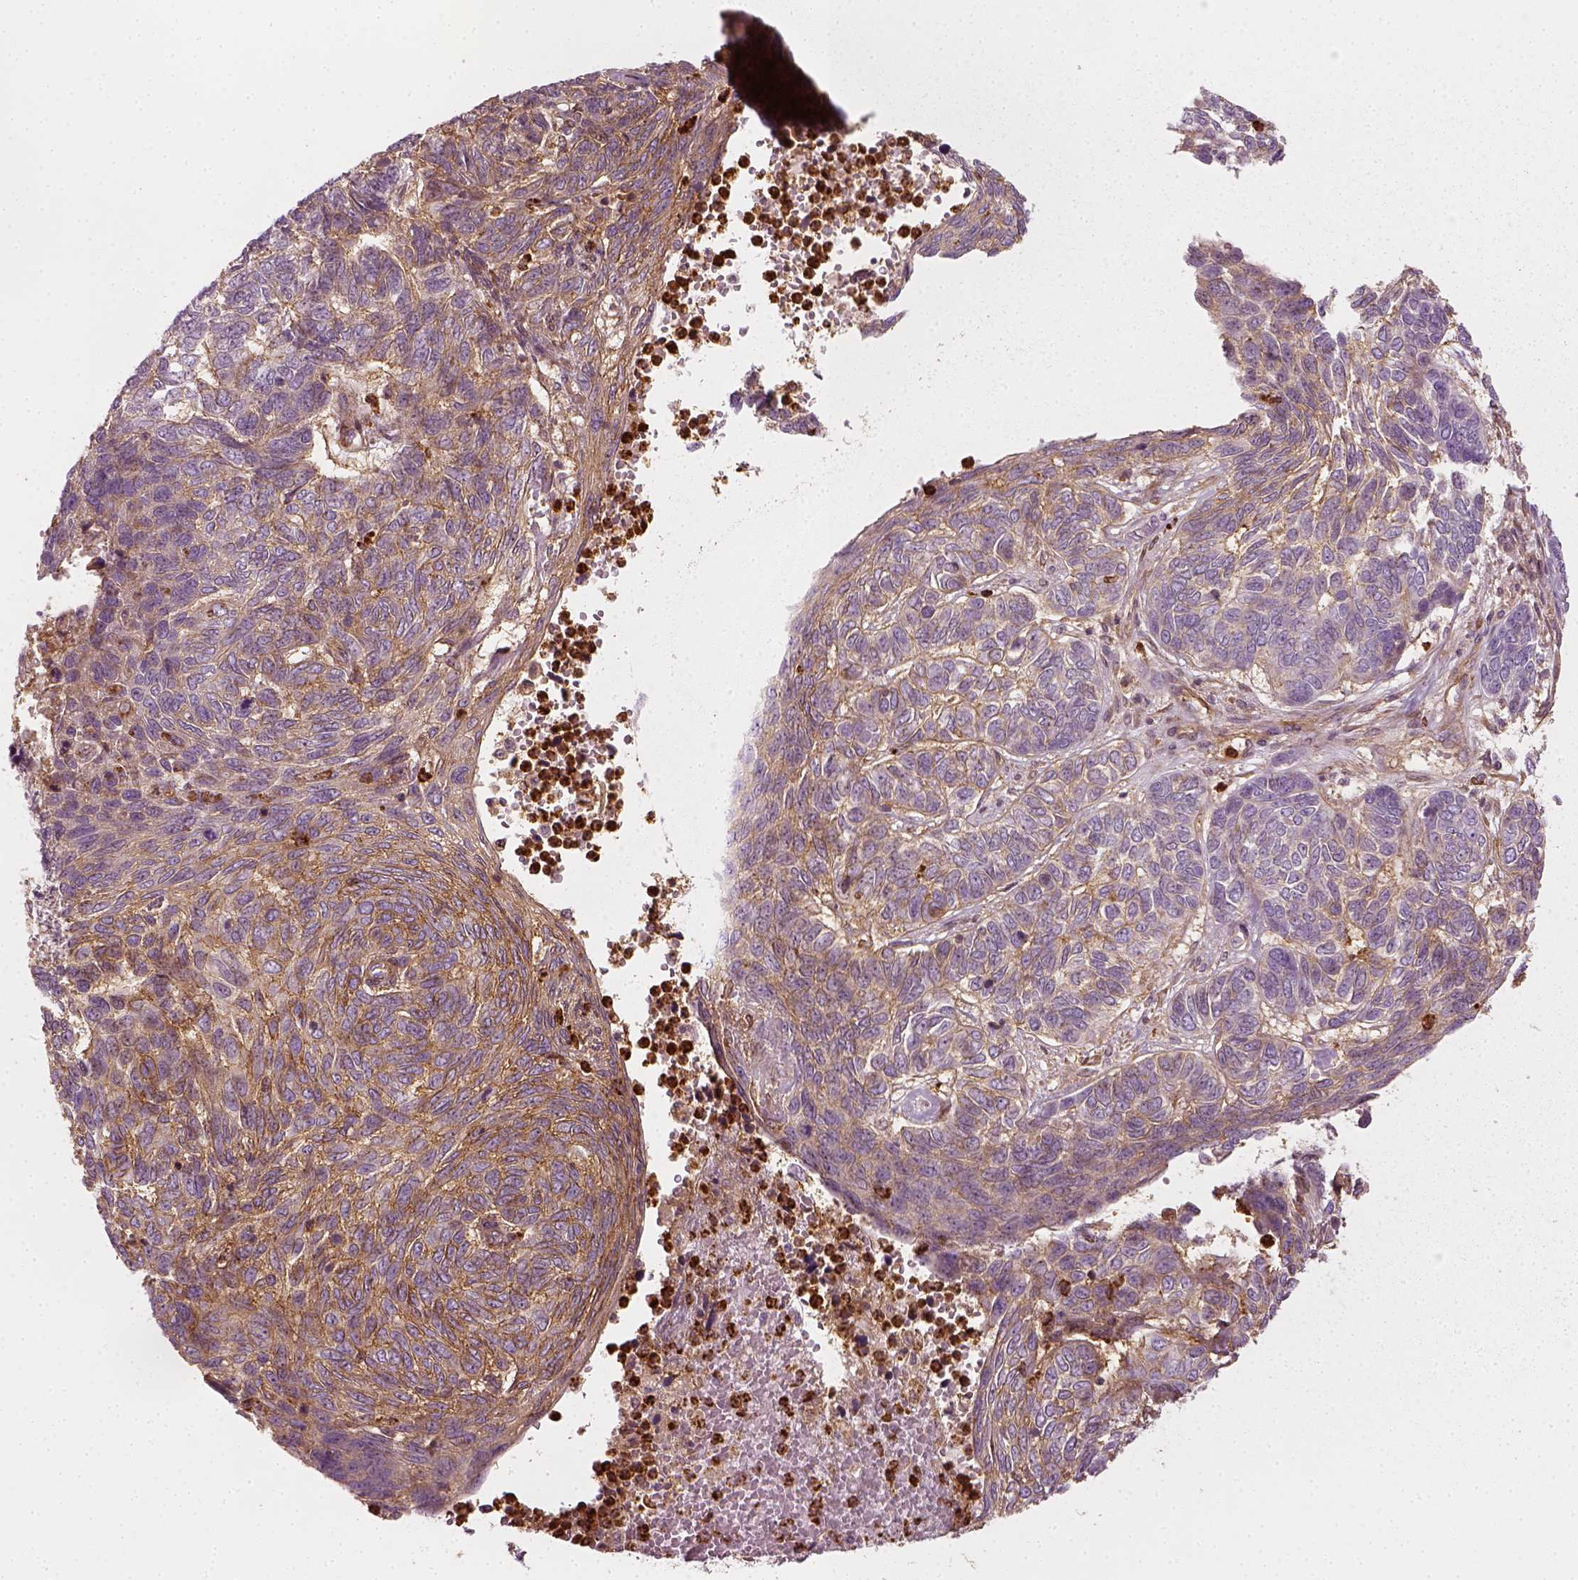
{"staining": {"intensity": "moderate", "quantity": ">75%", "location": "cytoplasmic/membranous"}, "tissue": "skin cancer", "cell_type": "Tumor cells", "image_type": "cancer", "snomed": [{"axis": "morphology", "description": "Basal cell carcinoma"}, {"axis": "topography", "description": "Skin"}], "caption": "Human basal cell carcinoma (skin) stained with a protein marker demonstrates moderate staining in tumor cells.", "gene": "NPTN", "patient": {"sex": "female", "age": 65}}